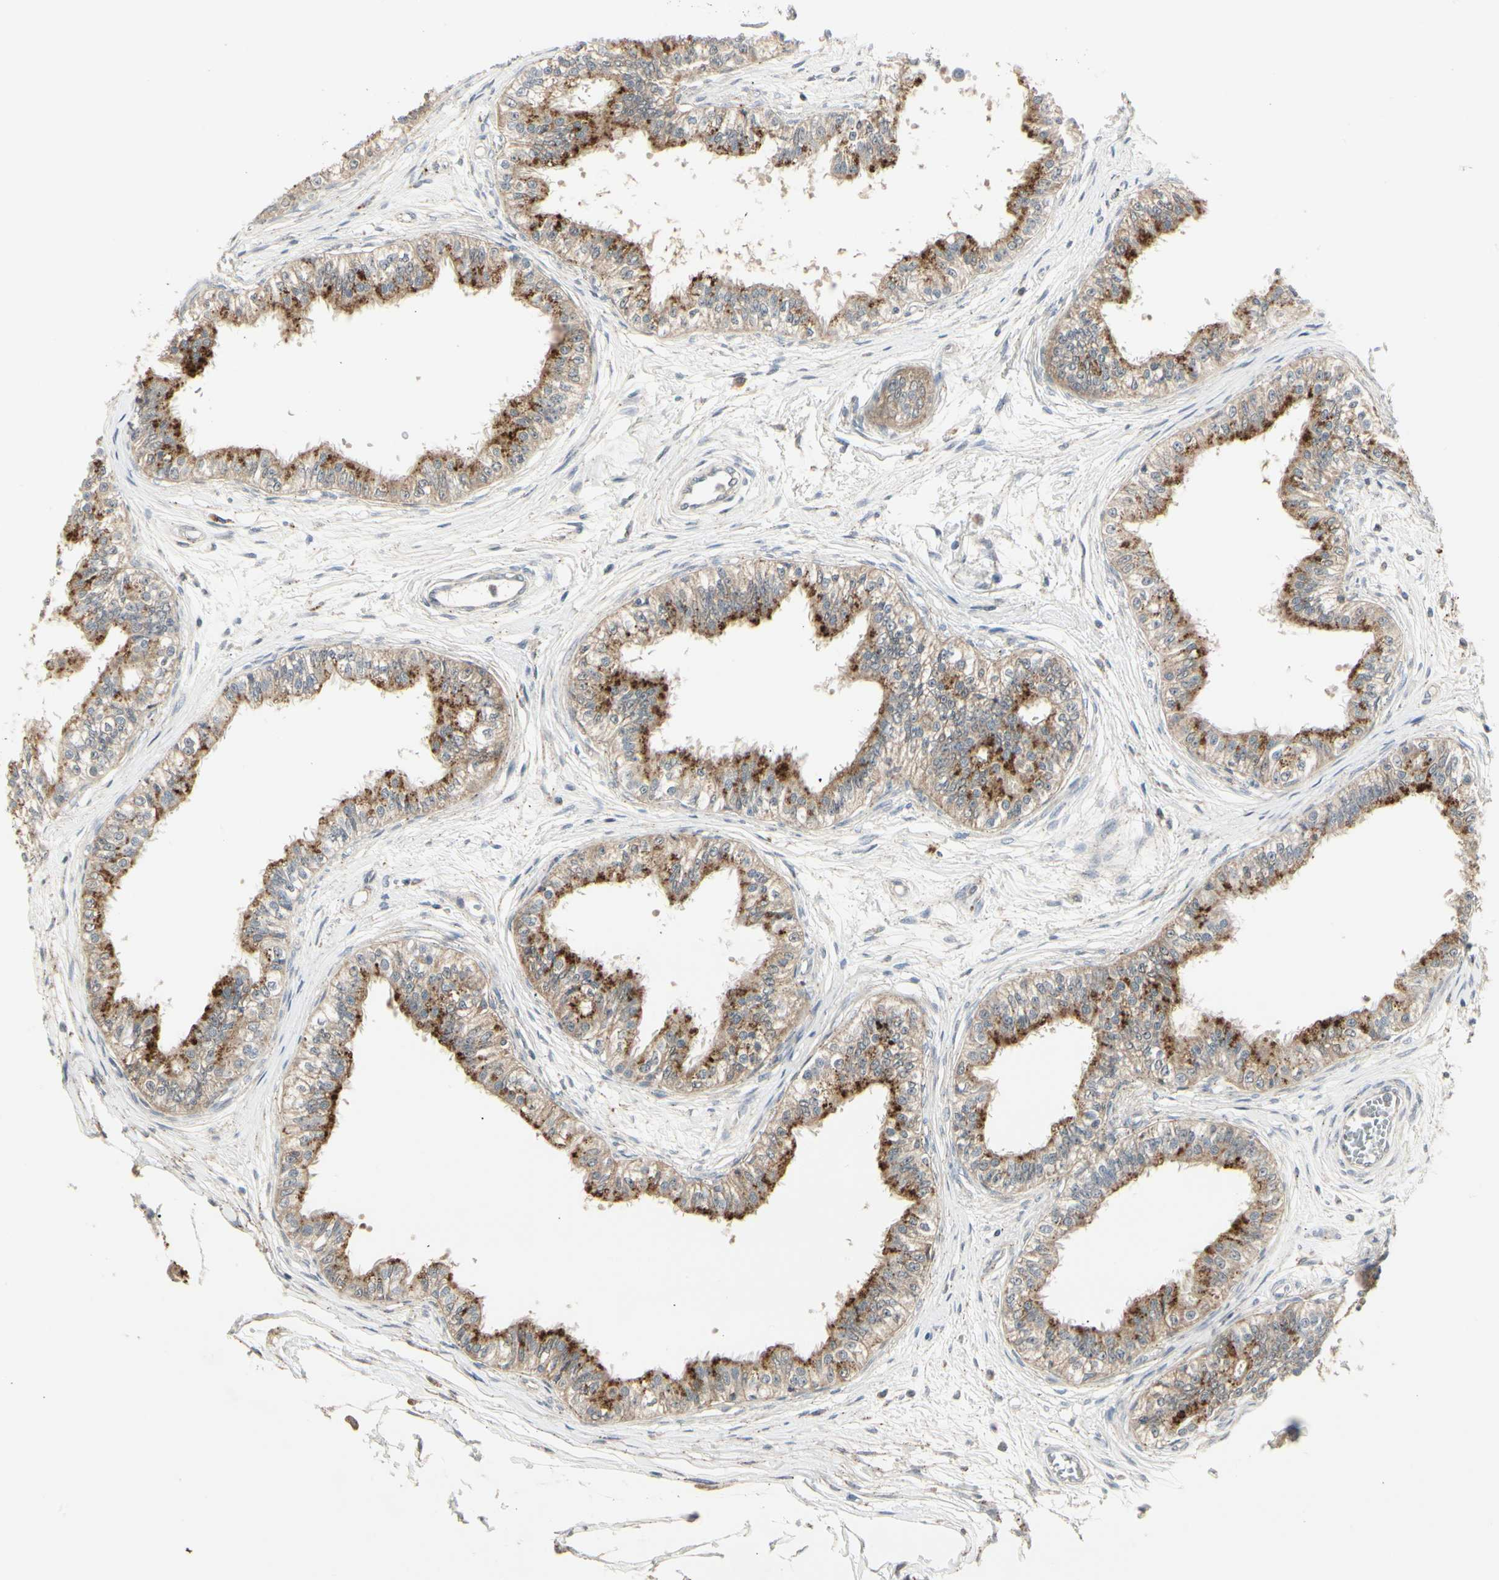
{"staining": {"intensity": "strong", "quantity": ">75%", "location": "cytoplasmic/membranous"}, "tissue": "epididymis", "cell_type": "Glandular cells", "image_type": "normal", "snomed": [{"axis": "morphology", "description": "Normal tissue, NOS"}, {"axis": "morphology", "description": "Adenocarcinoma, metastatic, NOS"}, {"axis": "topography", "description": "Testis"}, {"axis": "topography", "description": "Epididymis"}], "caption": "A high-resolution micrograph shows IHC staining of normal epididymis, which shows strong cytoplasmic/membranous positivity in approximately >75% of glandular cells.", "gene": "GRN", "patient": {"sex": "male", "age": 26}}